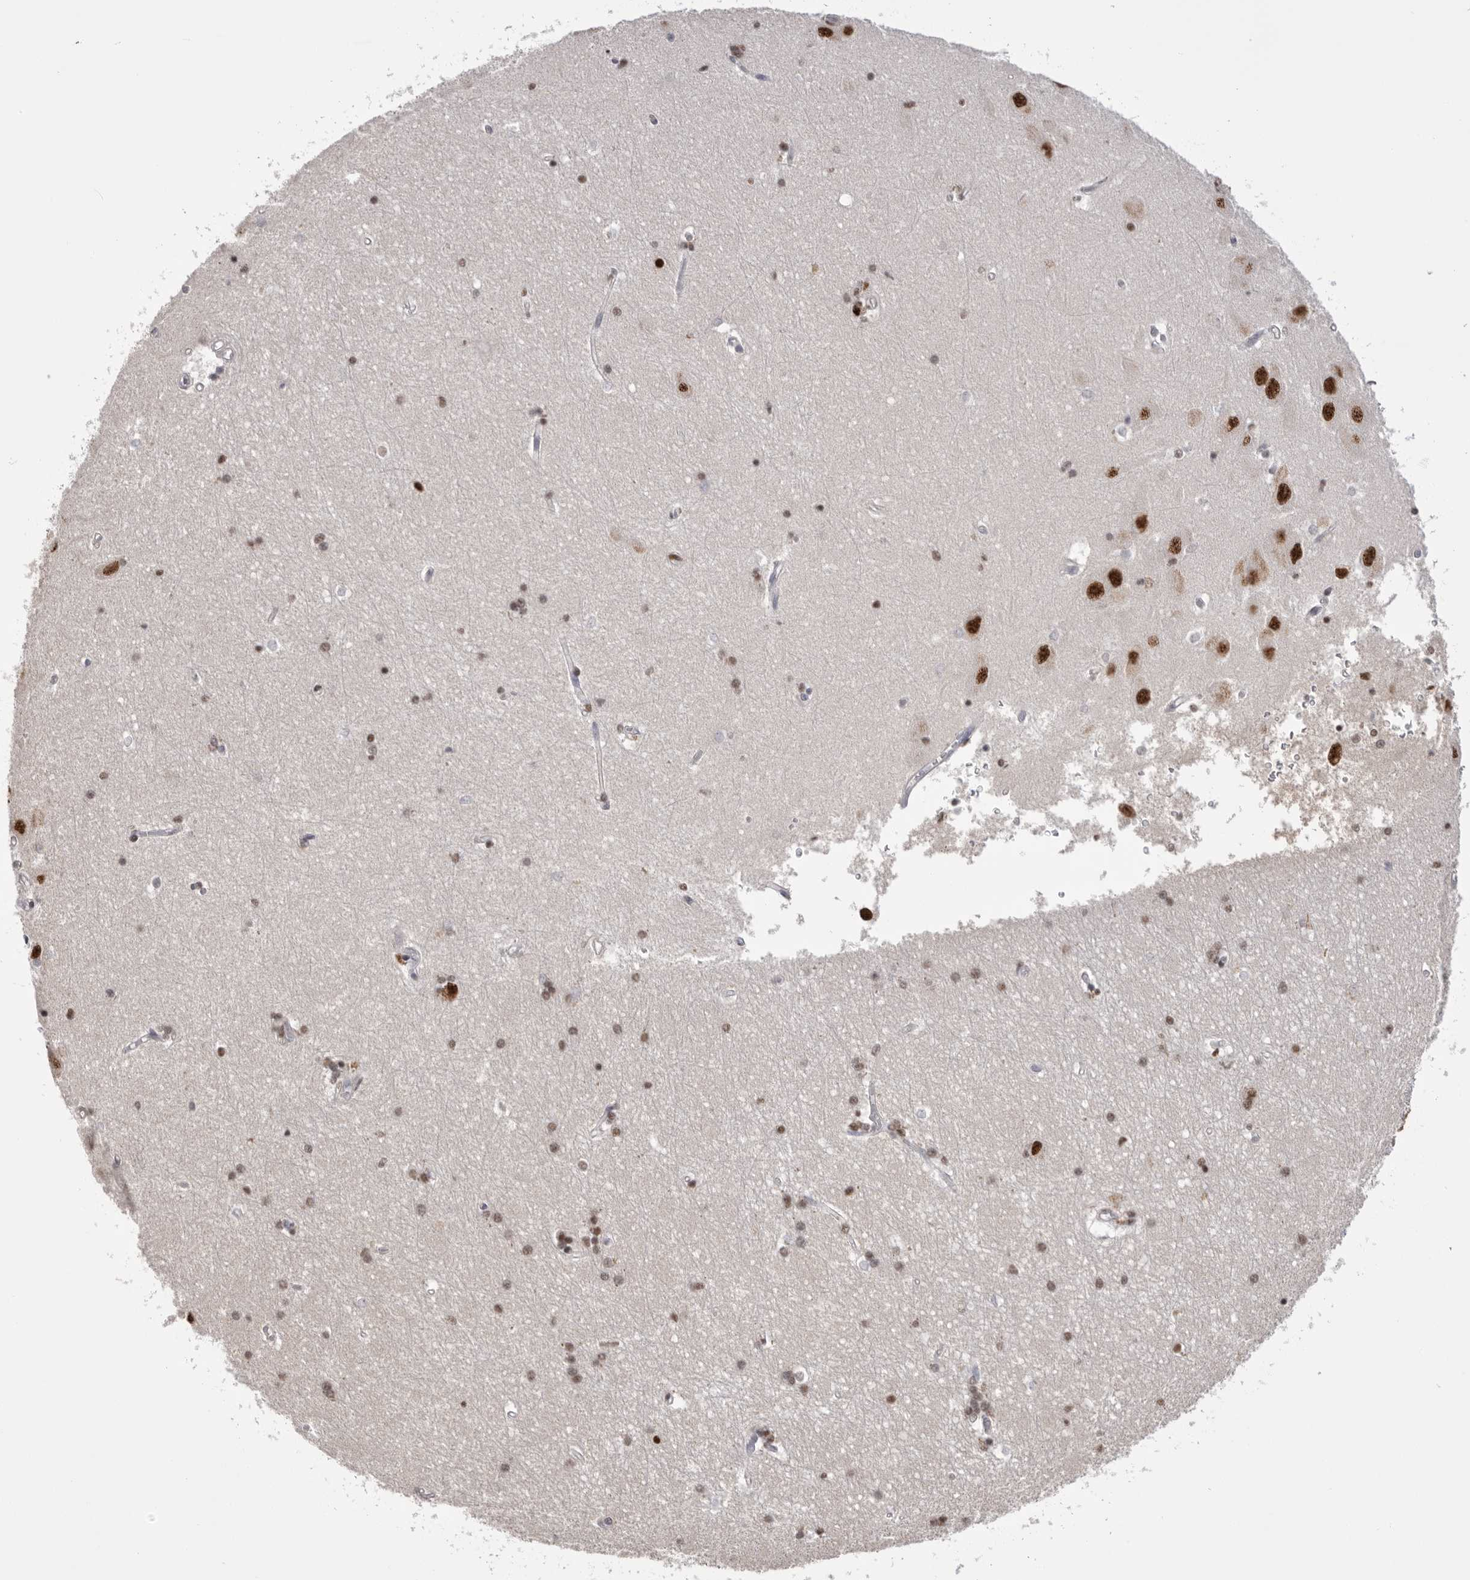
{"staining": {"intensity": "strong", "quantity": "<25%", "location": "nuclear"}, "tissue": "hippocampus", "cell_type": "Glial cells", "image_type": "normal", "snomed": [{"axis": "morphology", "description": "Normal tissue, NOS"}, {"axis": "topography", "description": "Hippocampus"}], "caption": "Immunohistochemistry (IHC) staining of benign hippocampus, which exhibits medium levels of strong nuclear staining in approximately <25% of glial cells indicating strong nuclear protein expression. The staining was performed using DAB (3,3'-diaminobenzidine) (brown) for protein detection and nuclei were counterstained in hematoxylin (blue).", "gene": "BCLAF3", "patient": {"sex": "male", "age": 45}}